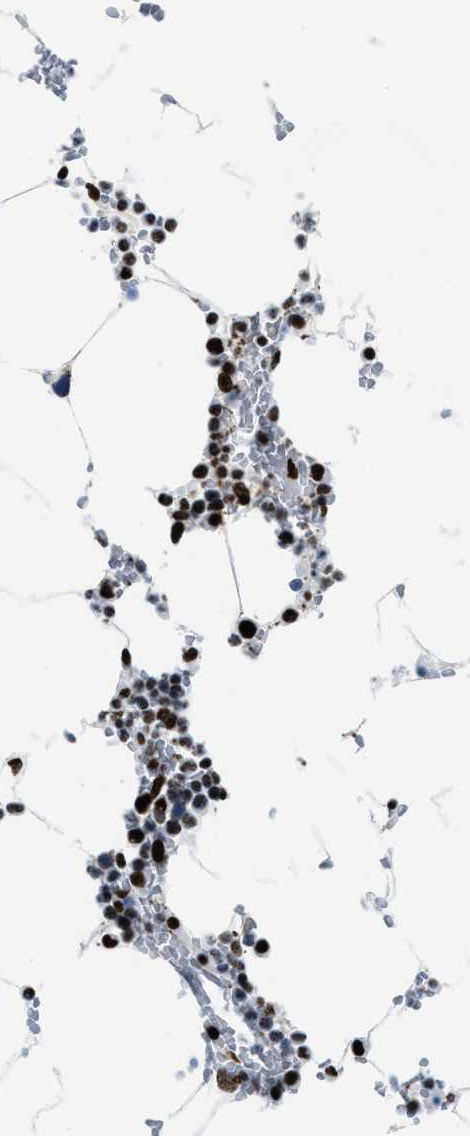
{"staining": {"intensity": "strong", "quantity": ">75%", "location": "nuclear"}, "tissue": "bone marrow", "cell_type": "Hematopoietic cells", "image_type": "normal", "snomed": [{"axis": "morphology", "description": "Normal tissue, NOS"}, {"axis": "topography", "description": "Bone marrow"}], "caption": "Immunohistochemical staining of unremarkable human bone marrow shows high levels of strong nuclear positivity in about >75% of hematopoietic cells. (DAB (3,3'-diaminobenzidine) = brown stain, brightfield microscopy at high magnification).", "gene": "NONO", "patient": {"sex": "male", "age": 70}}